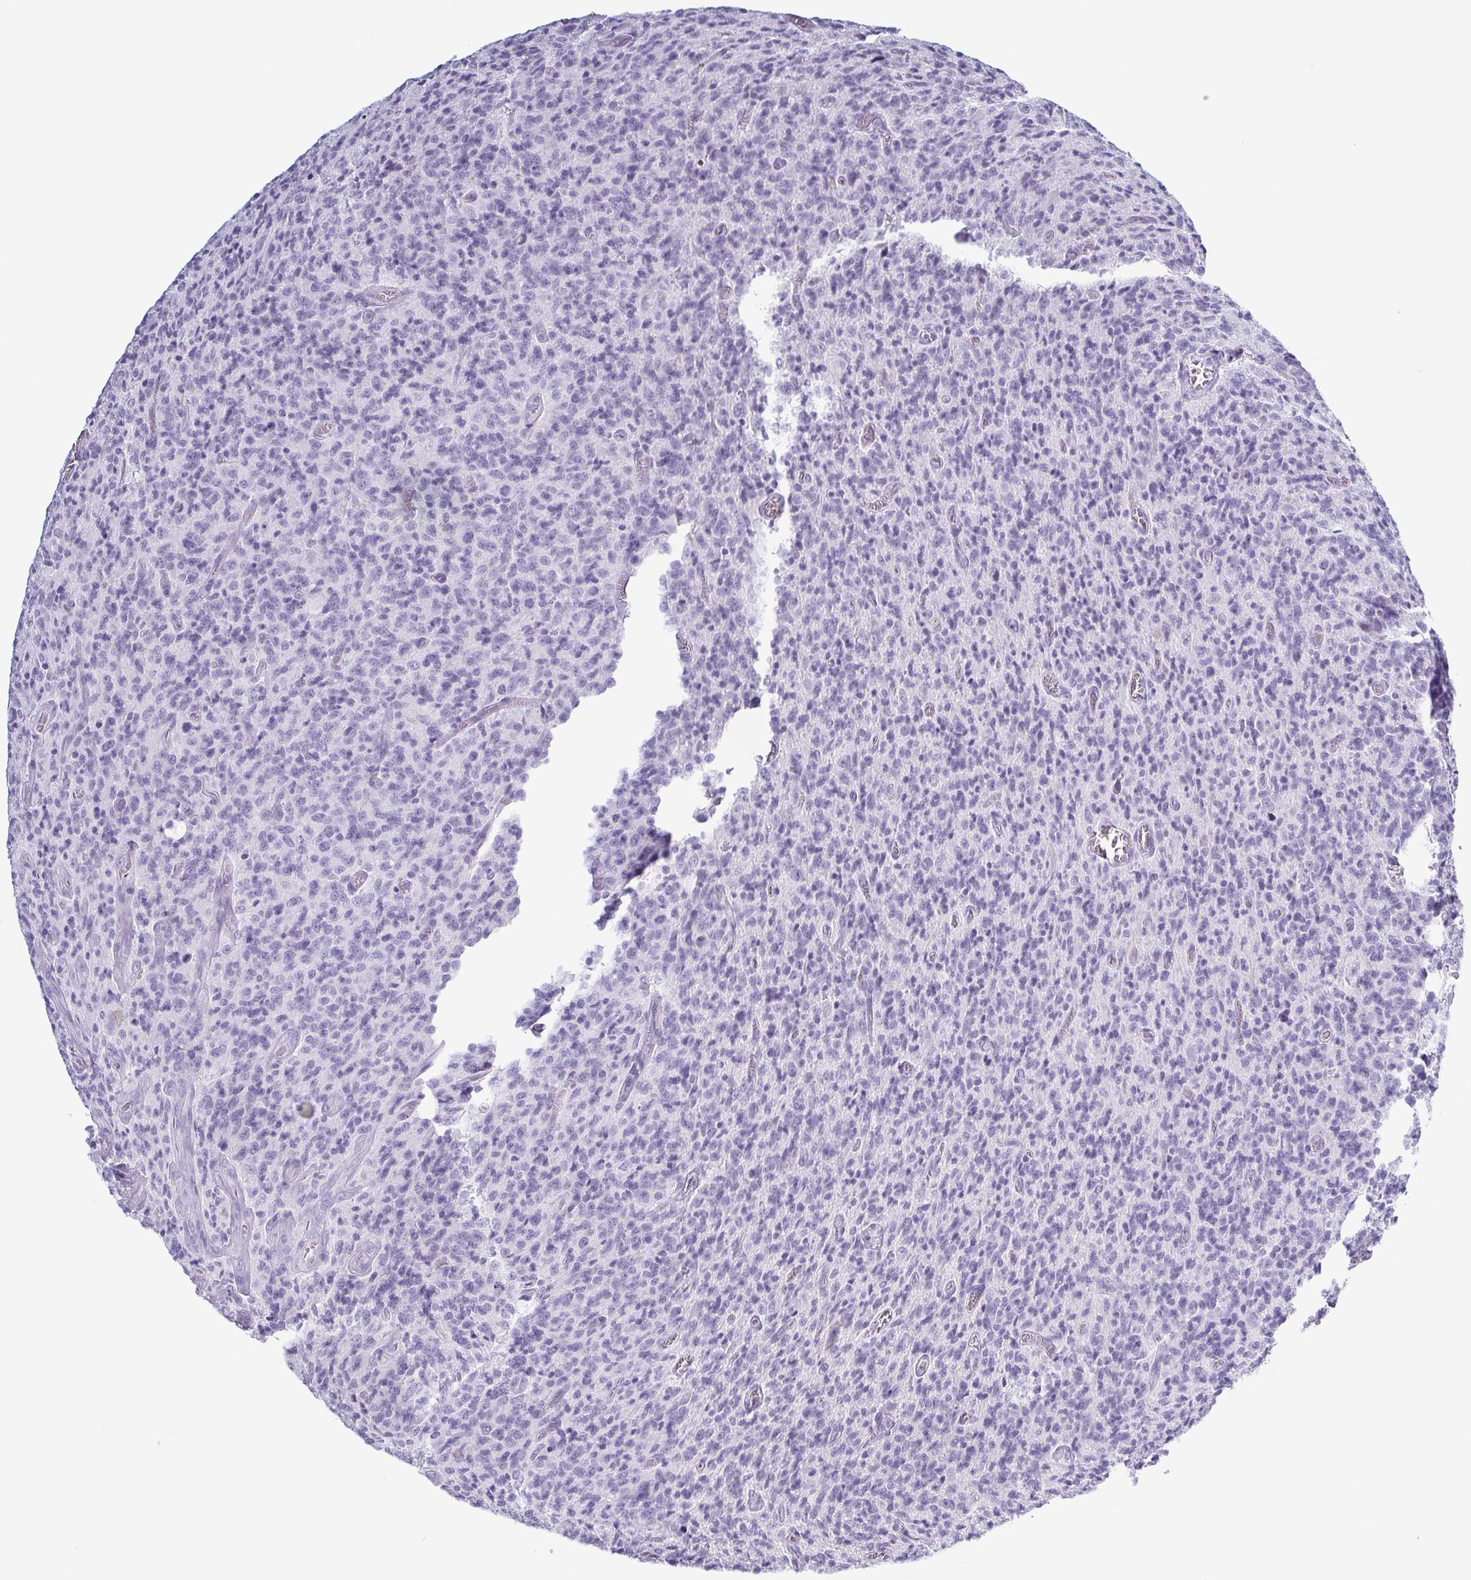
{"staining": {"intensity": "negative", "quantity": "none", "location": "none"}, "tissue": "glioma", "cell_type": "Tumor cells", "image_type": "cancer", "snomed": [{"axis": "morphology", "description": "Glioma, malignant, High grade"}, {"axis": "topography", "description": "Brain"}], "caption": "Immunohistochemistry (IHC) image of neoplastic tissue: human high-grade glioma (malignant) stained with DAB (3,3'-diaminobenzidine) demonstrates no significant protein expression in tumor cells.", "gene": "KRT10", "patient": {"sex": "male", "age": 76}}